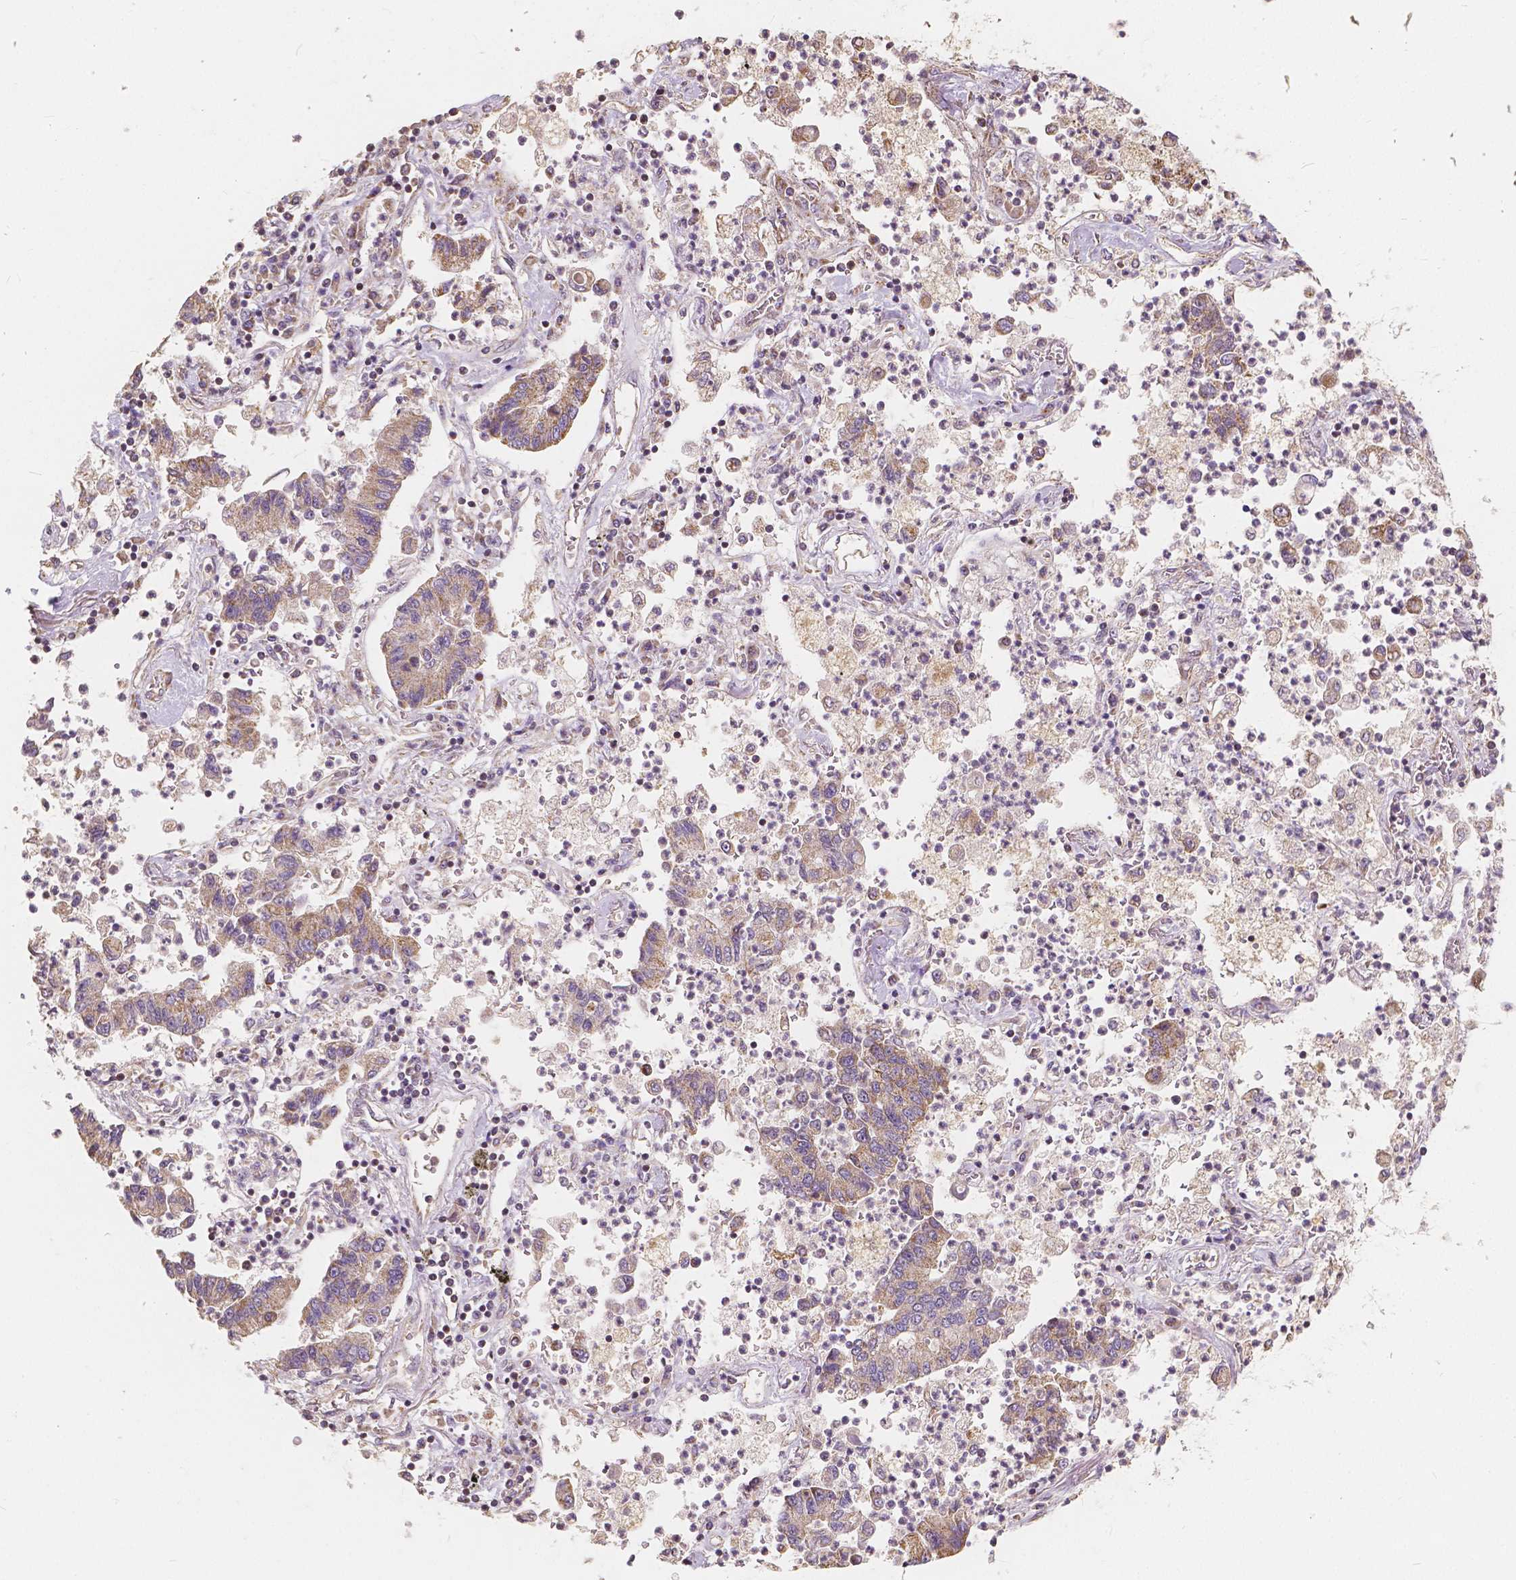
{"staining": {"intensity": "moderate", "quantity": ">75%", "location": "cytoplasmic/membranous"}, "tissue": "lung cancer", "cell_type": "Tumor cells", "image_type": "cancer", "snomed": [{"axis": "morphology", "description": "Adenocarcinoma, NOS"}, {"axis": "topography", "description": "Lung"}], "caption": "Adenocarcinoma (lung) stained with a protein marker demonstrates moderate staining in tumor cells.", "gene": "PEX26", "patient": {"sex": "female", "age": 57}}